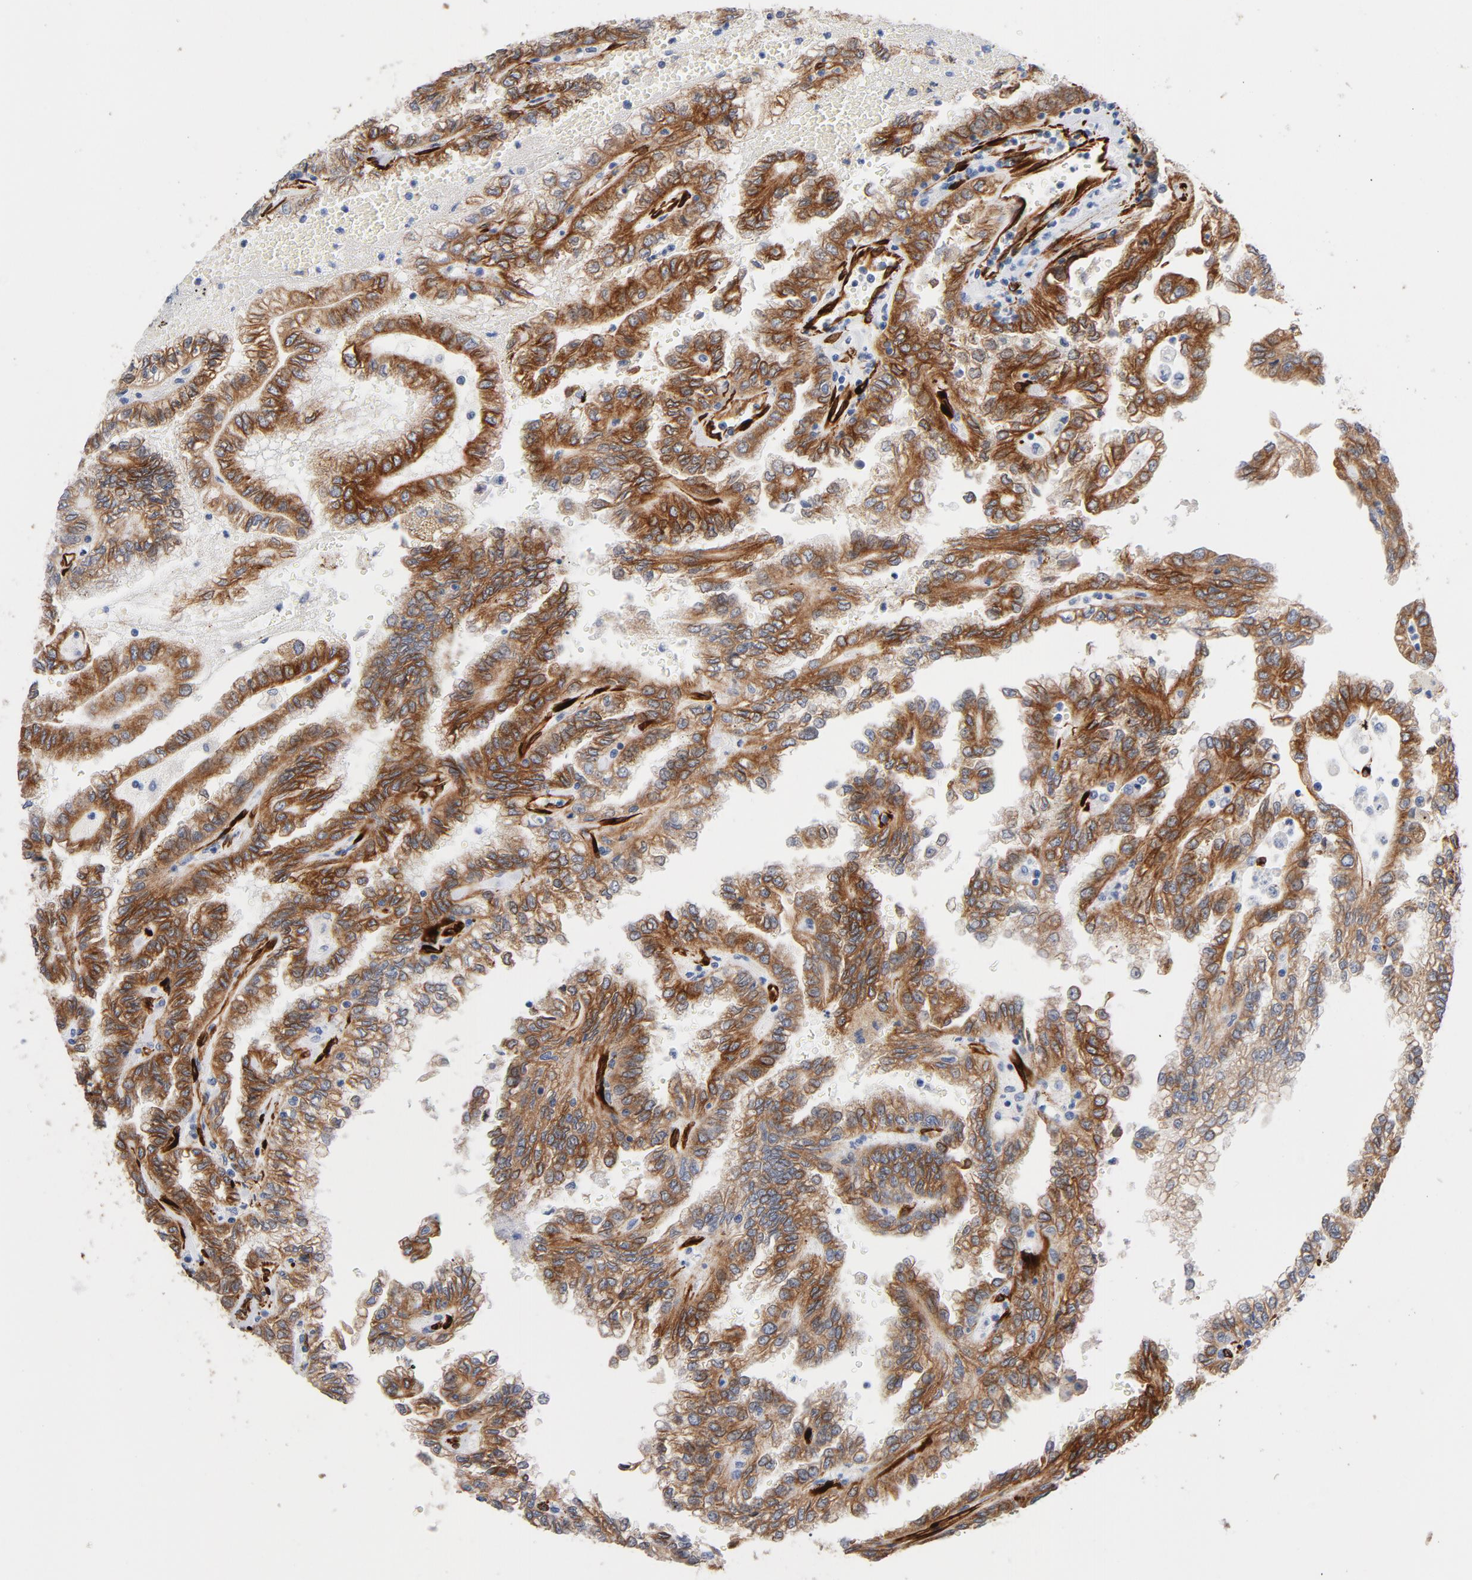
{"staining": {"intensity": "moderate", "quantity": ">75%", "location": "cytoplasmic/membranous"}, "tissue": "renal cancer", "cell_type": "Tumor cells", "image_type": "cancer", "snomed": [{"axis": "morphology", "description": "Inflammation, NOS"}, {"axis": "morphology", "description": "Adenocarcinoma, NOS"}, {"axis": "topography", "description": "Kidney"}], "caption": "DAB (3,3'-diaminobenzidine) immunohistochemical staining of human adenocarcinoma (renal) demonstrates moderate cytoplasmic/membranous protein staining in about >75% of tumor cells.", "gene": "SERPINH1", "patient": {"sex": "male", "age": 68}}